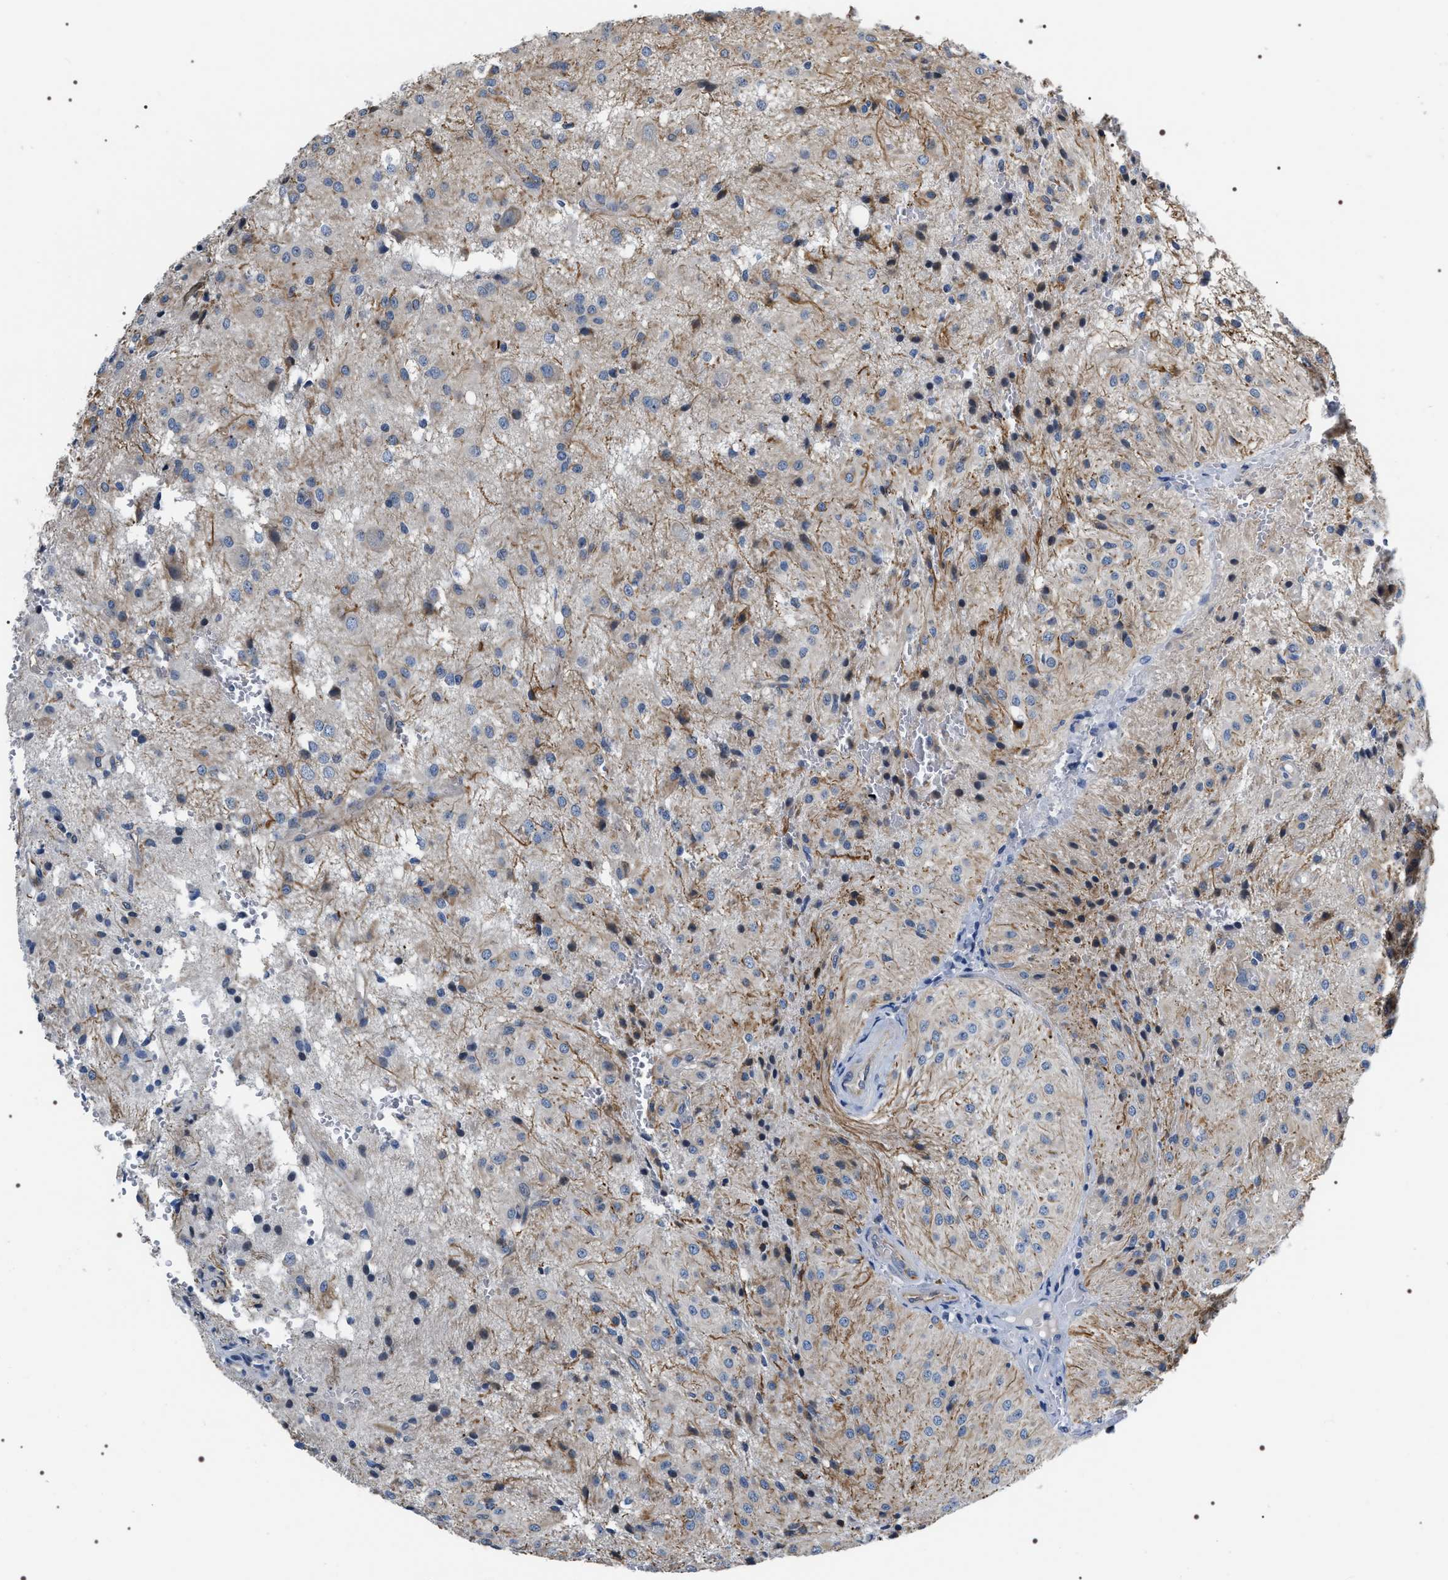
{"staining": {"intensity": "weak", "quantity": "<25%", "location": "cytoplasmic/membranous"}, "tissue": "glioma", "cell_type": "Tumor cells", "image_type": "cancer", "snomed": [{"axis": "morphology", "description": "Glioma, malignant, High grade"}, {"axis": "topography", "description": "Brain"}], "caption": "Immunohistochemistry (IHC) of malignant high-grade glioma shows no staining in tumor cells.", "gene": "PKD1L1", "patient": {"sex": "female", "age": 59}}